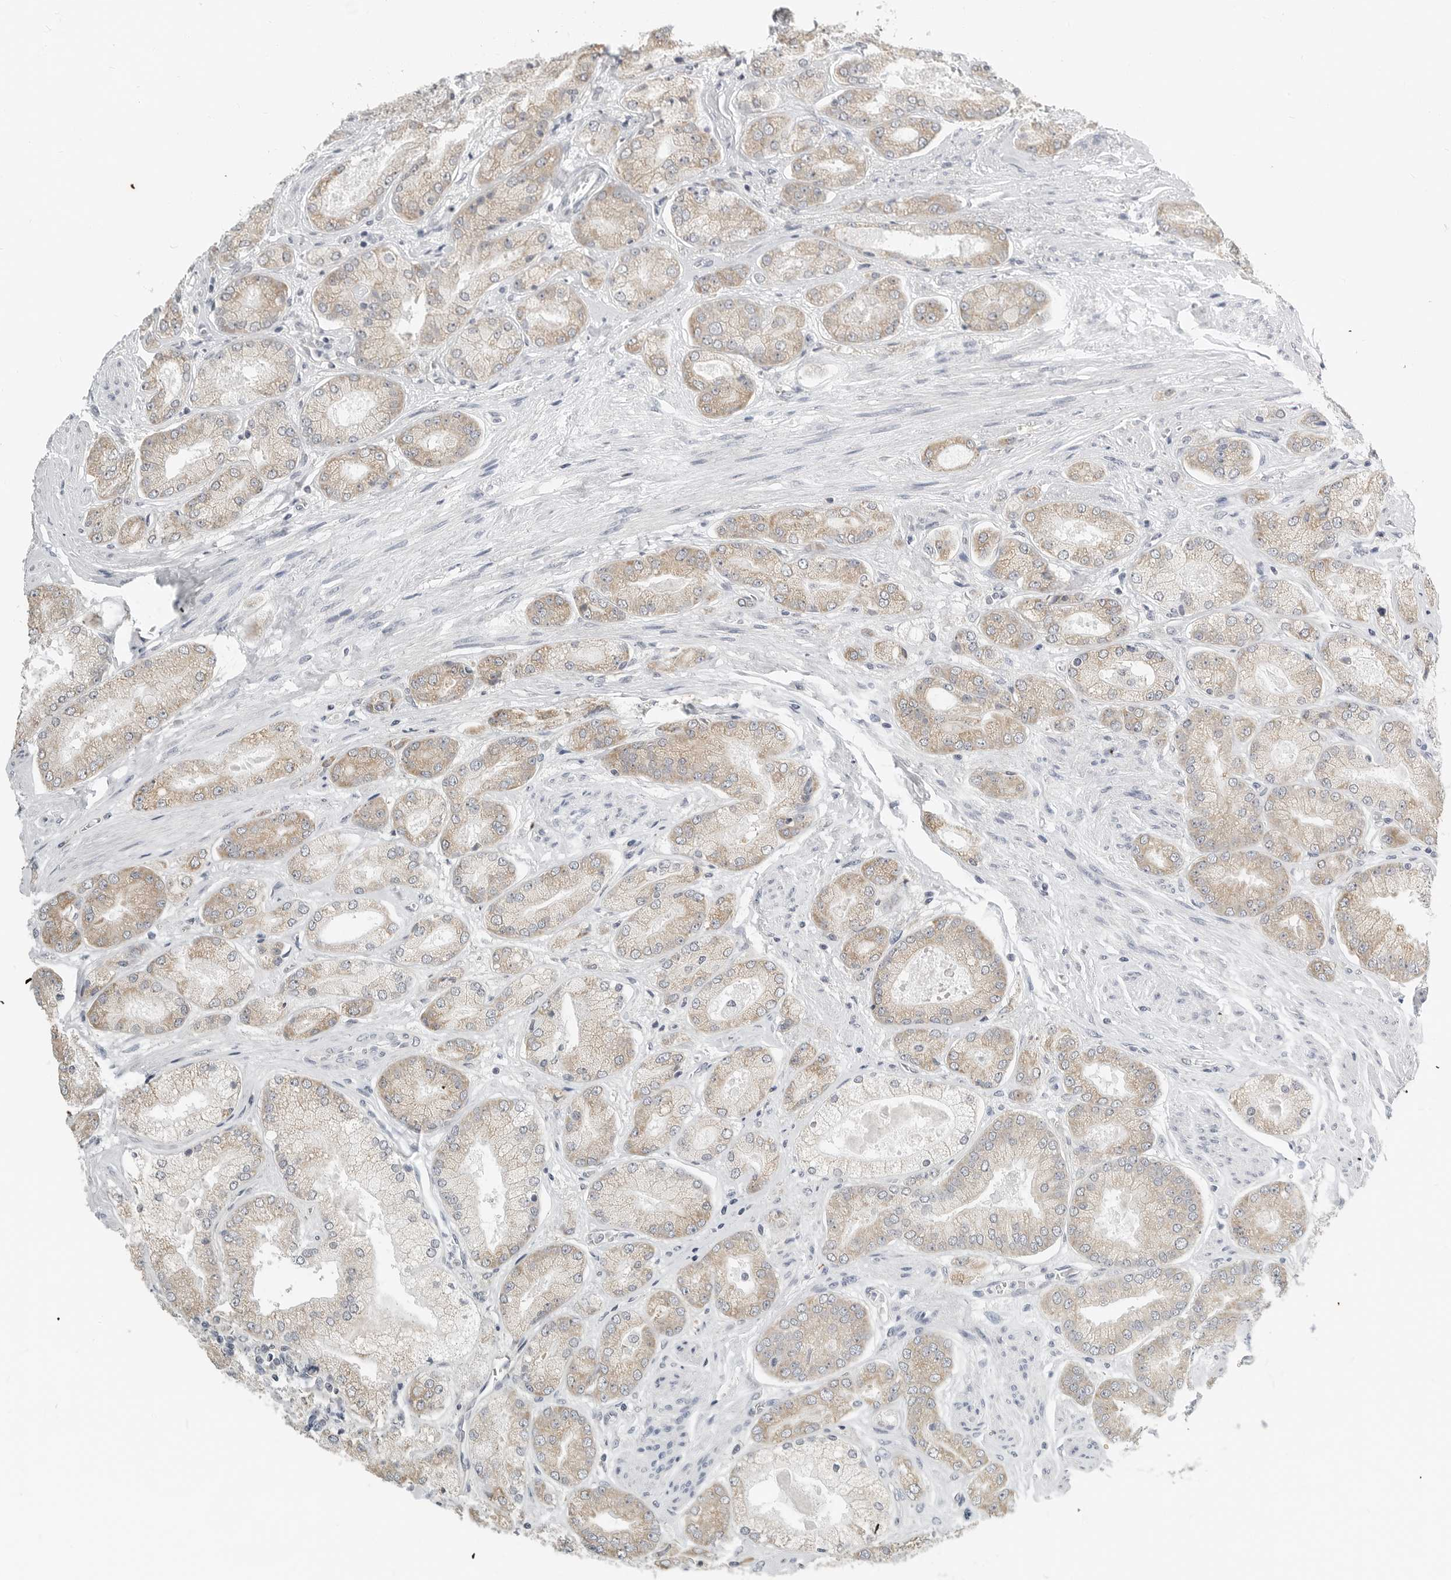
{"staining": {"intensity": "weak", "quantity": ">75%", "location": "cytoplasmic/membranous"}, "tissue": "prostate cancer", "cell_type": "Tumor cells", "image_type": "cancer", "snomed": [{"axis": "morphology", "description": "Adenocarcinoma, High grade"}, {"axis": "topography", "description": "Prostate"}], "caption": "A brown stain labels weak cytoplasmic/membranous expression of a protein in prostate cancer tumor cells.", "gene": "IL12RB2", "patient": {"sex": "male", "age": 58}}